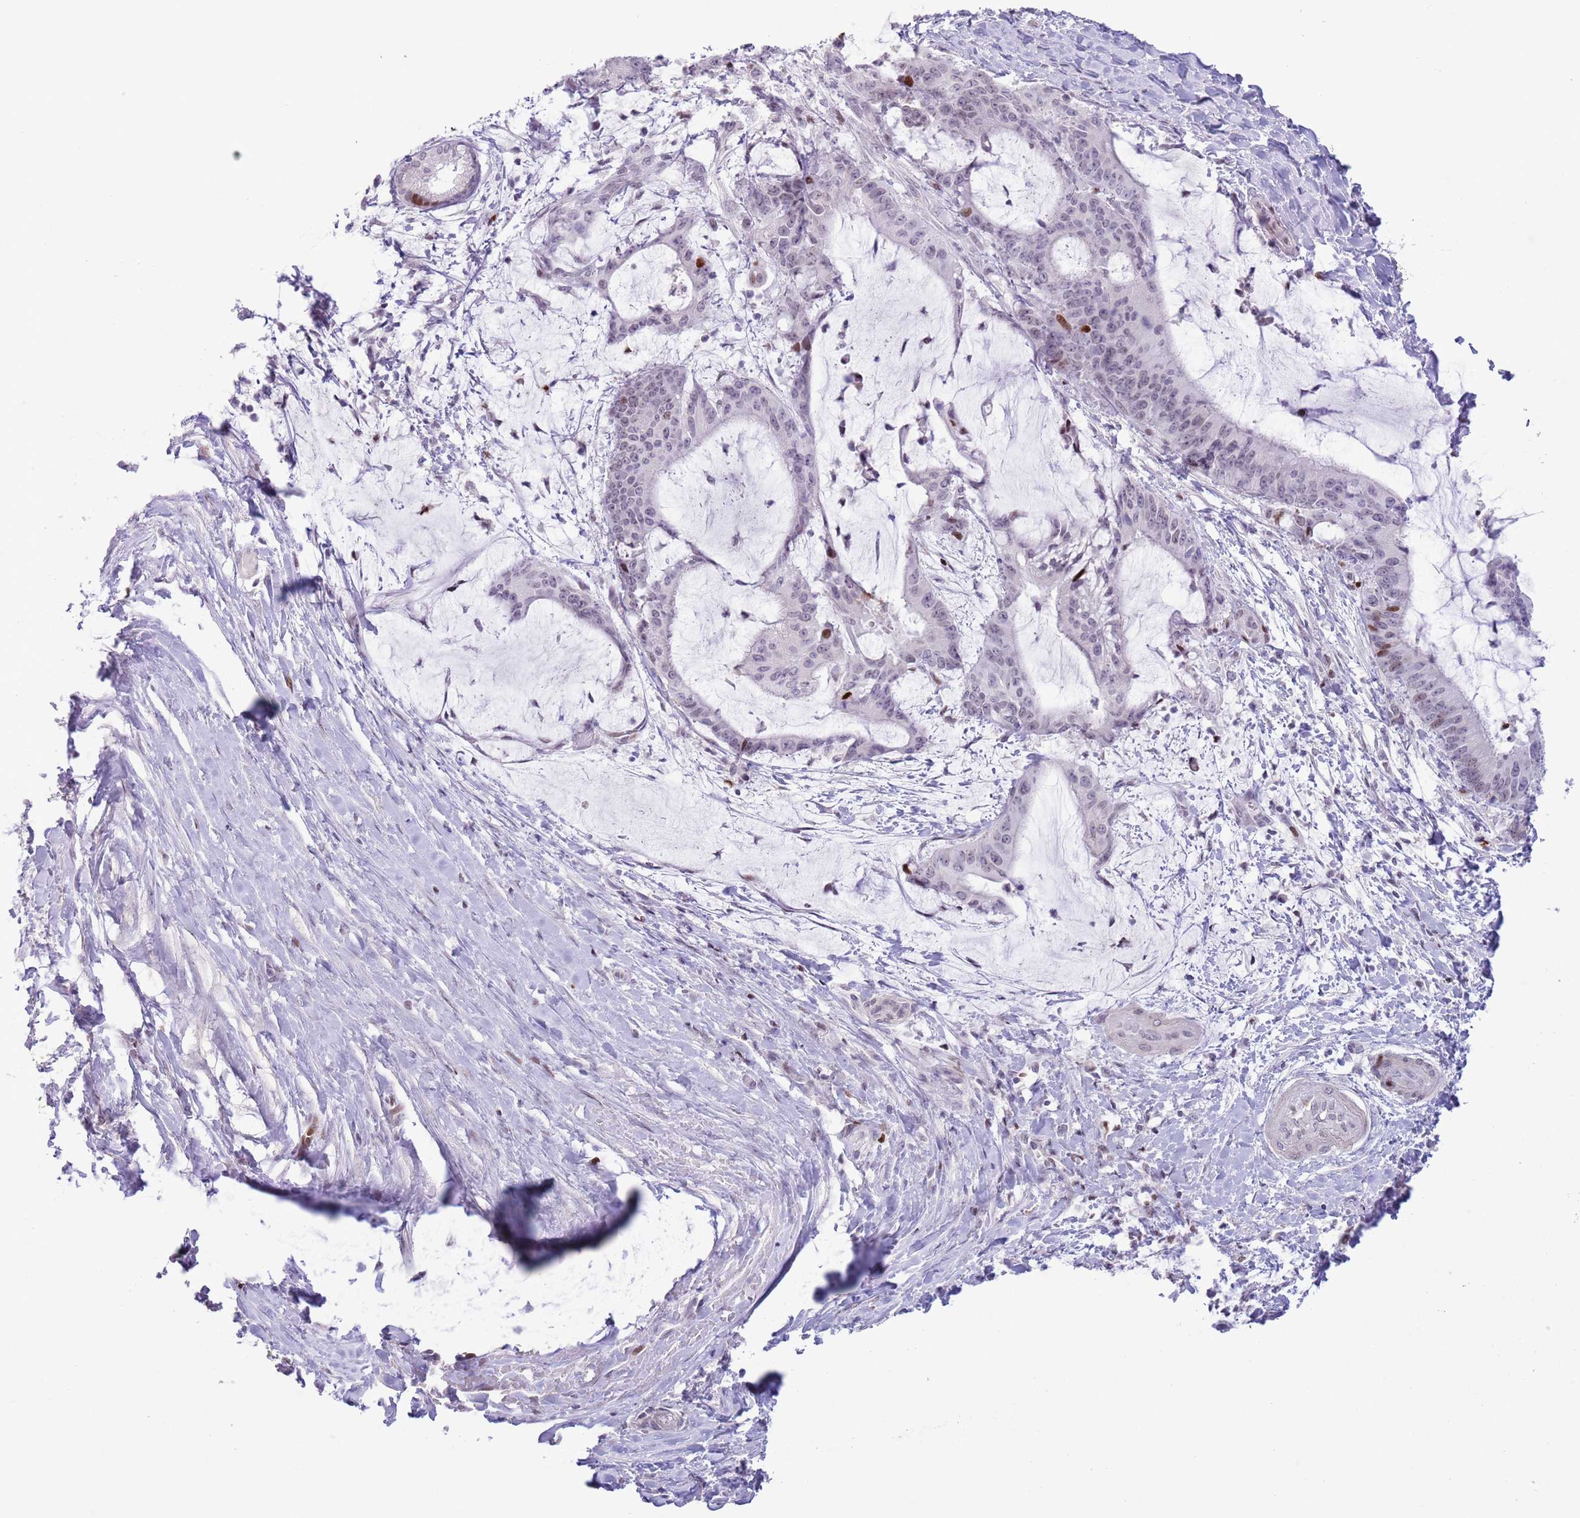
{"staining": {"intensity": "strong", "quantity": "<25%", "location": "nuclear"}, "tissue": "liver cancer", "cell_type": "Tumor cells", "image_type": "cancer", "snomed": [{"axis": "morphology", "description": "Normal tissue, NOS"}, {"axis": "morphology", "description": "Cholangiocarcinoma"}, {"axis": "topography", "description": "Liver"}, {"axis": "topography", "description": "Peripheral nerve tissue"}], "caption": "Protein positivity by IHC demonstrates strong nuclear expression in about <25% of tumor cells in liver cholangiocarcinoma.", "gene": "MFSD10", "patient": {"sex": "female", "age": 73}}